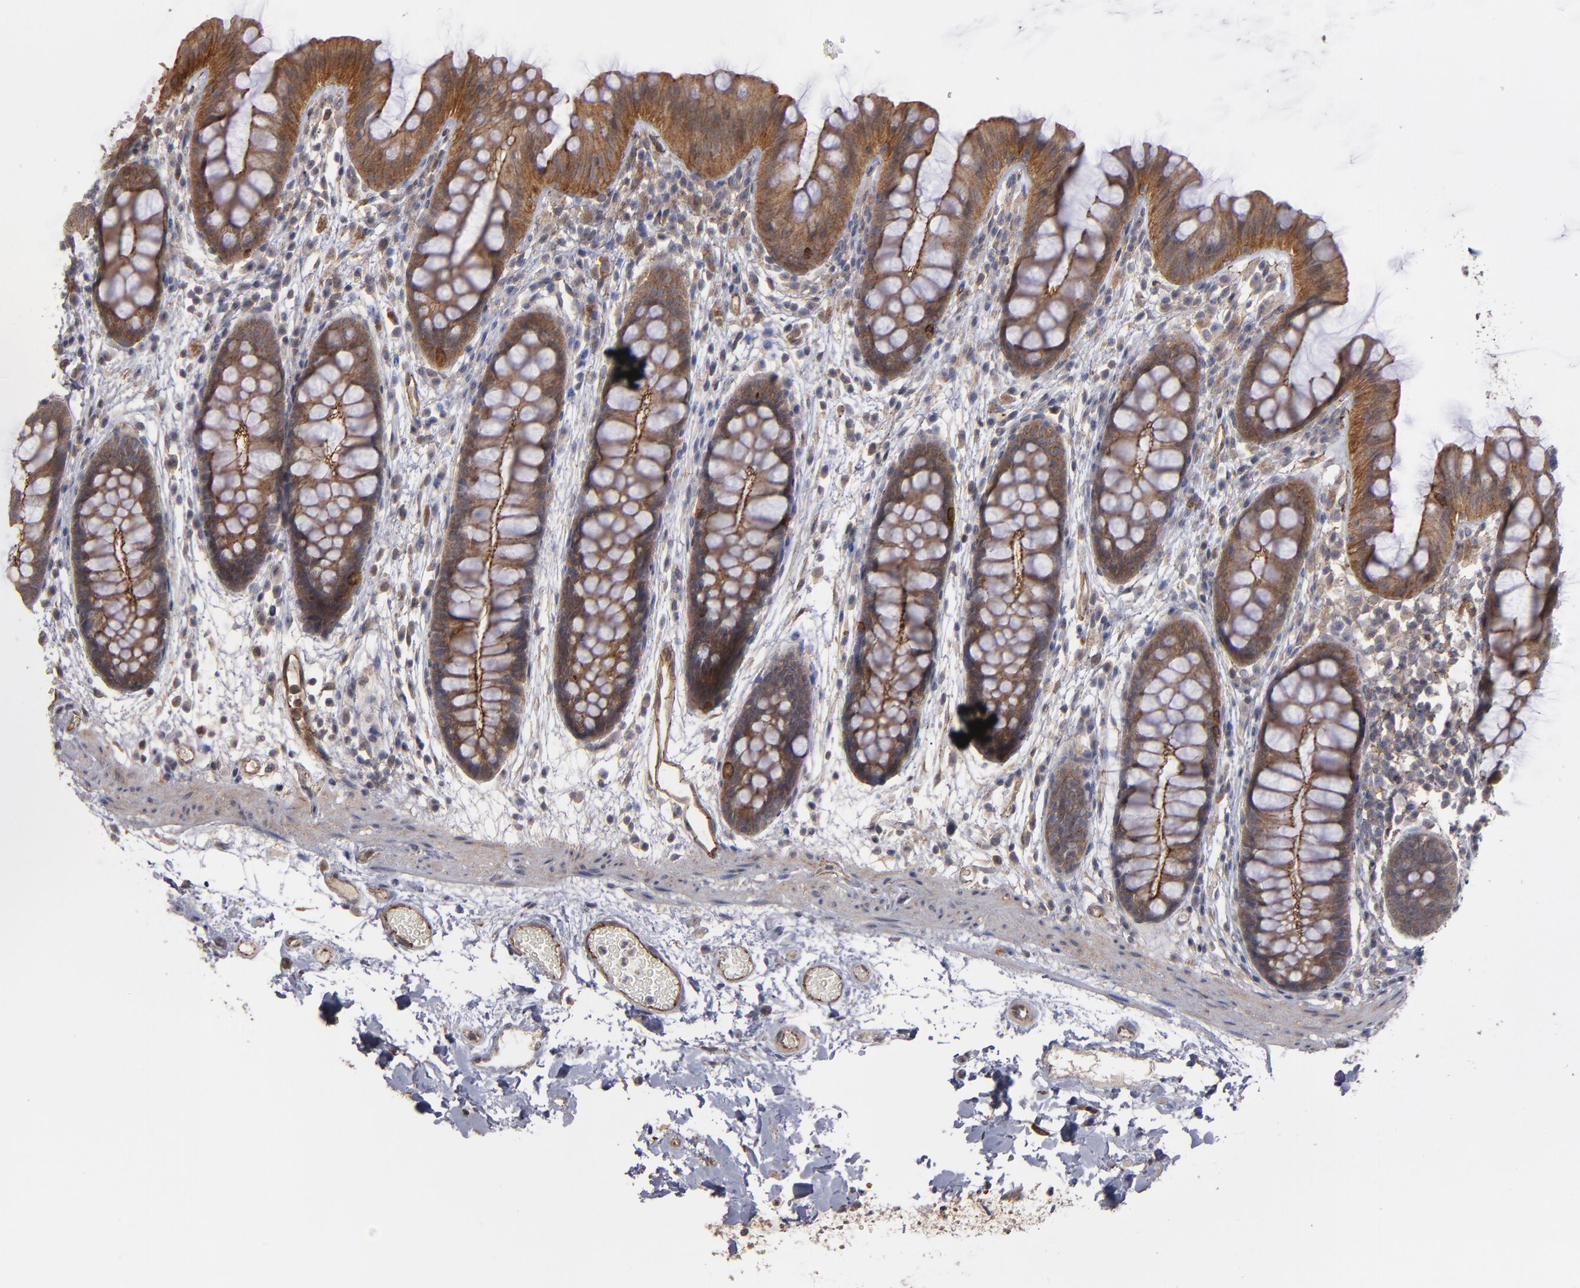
{"staining": {"intensity": "moderate", "quantity": ">75%", "location": "cytoplasmic/membranous"}, "tissue": "colon", "cell_type": "Endothelial cells", "image_type": "normal", "snomed": [{"axis": "morphology", "description": "Normal tissue, NOS"}, {"axis": "topography", "description": "Smooth muscle"}, {"axis": "topography", "description": "Colon"}], "caption": "A photomicrograph of human colon stained for a protein shows moderate cytoplasmic/membranous brown staining in endothelial cells.", "gene": "TJP1", "patient": {"sex": "male", "age": 67}}